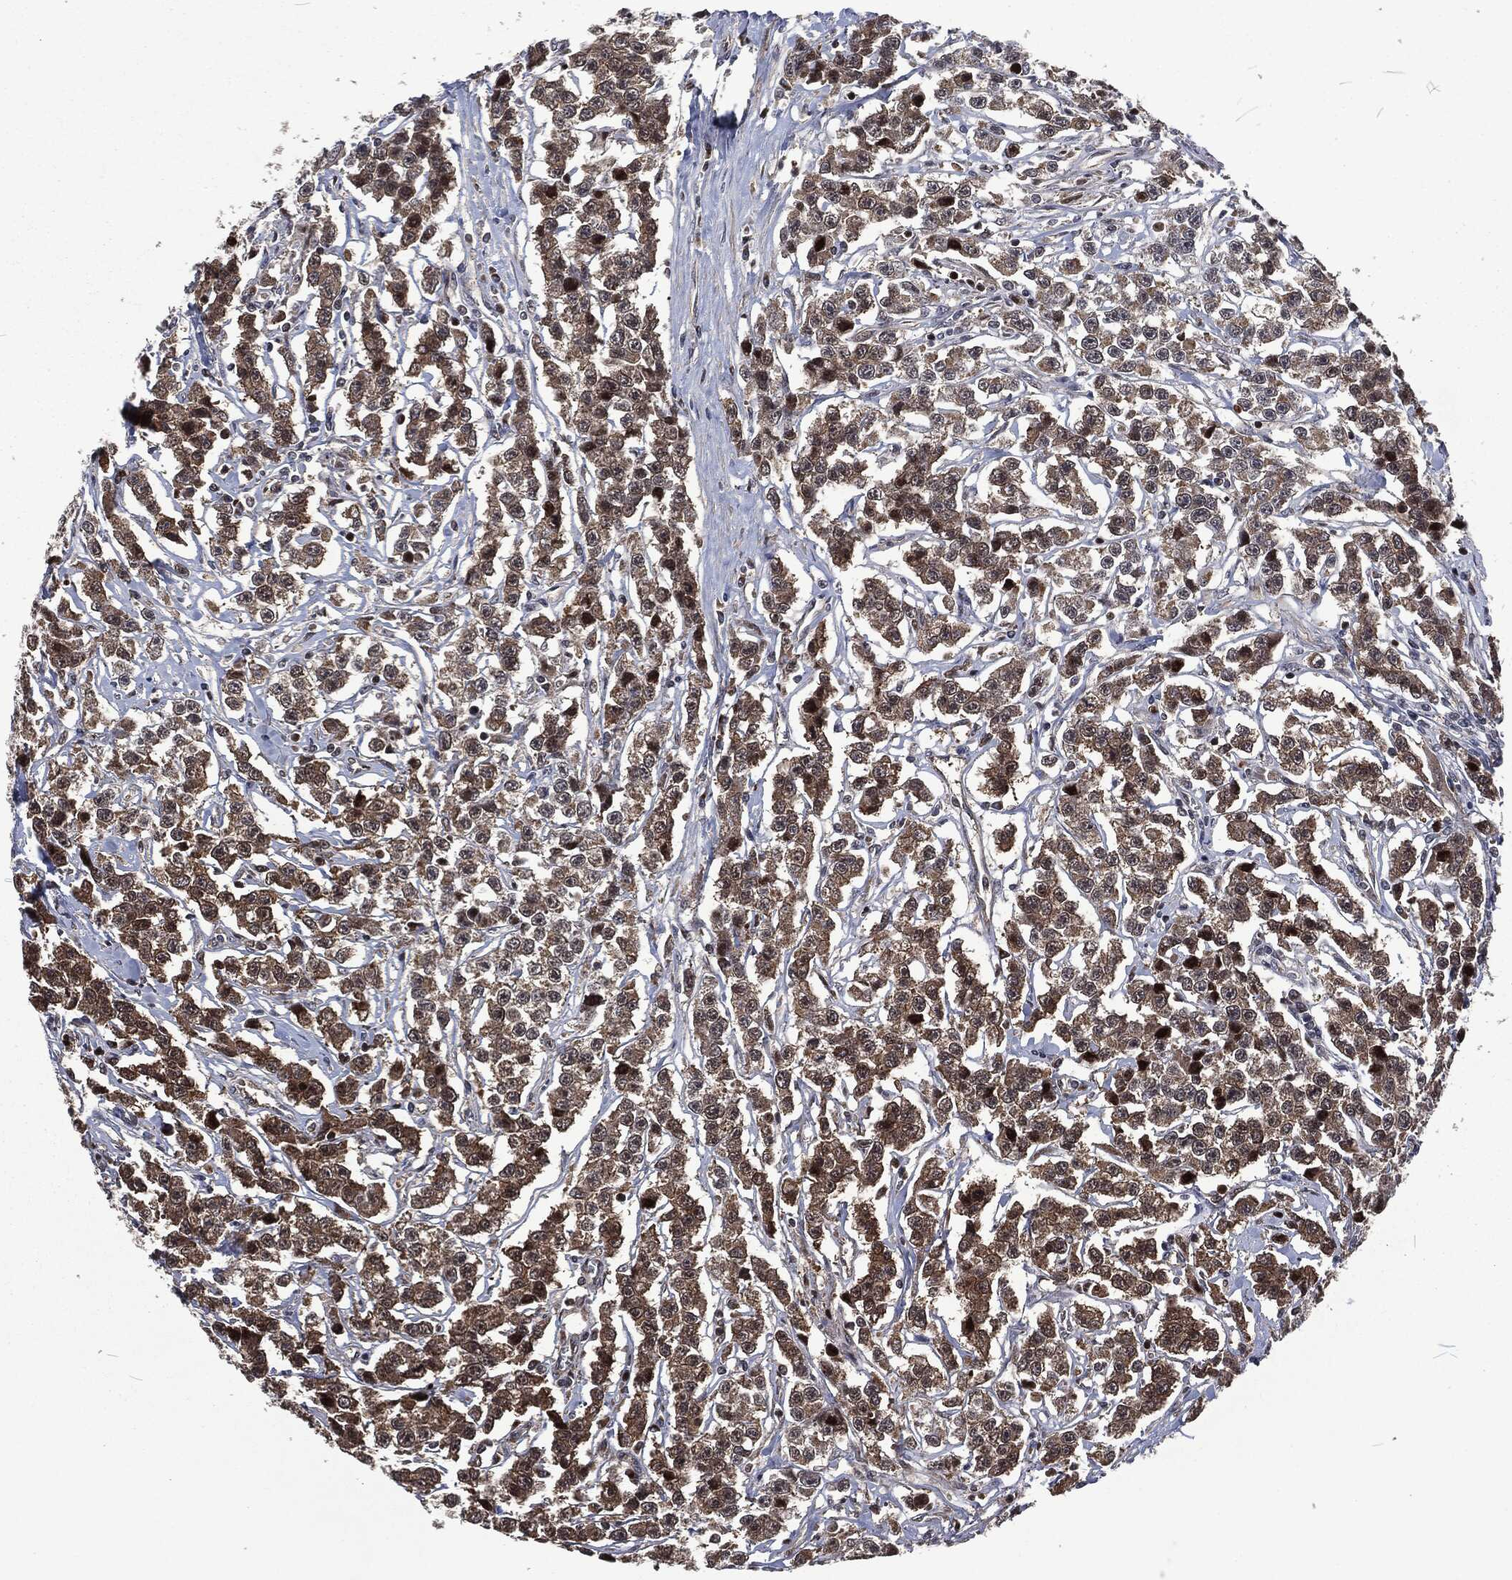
{"staining": {"intensity": "moderate", "quantity": "<25%", "location": "cytoplasmic/membranous"}, "tissue": "testis cancer", "cell_type": "Tumor cells", "image_type": "cancer", "snomed": [{"axis": "morphology", "description": "Seminoma, NOS"}, {"axis": "topography", "description": "Testis"}], "caption": "High-power microscopy captured an IHC micrograph of testis cancer, revealing moderate cytoplasmic/membranous positivity in about <25% of tumor cells. The protein of interest is stained brown, and the nuclei are stained in blue (DAB IHC with brightfield microscopy, high magnification).", "gene": "CMPK2", "patient": {"sex": "male", "age": 59}}